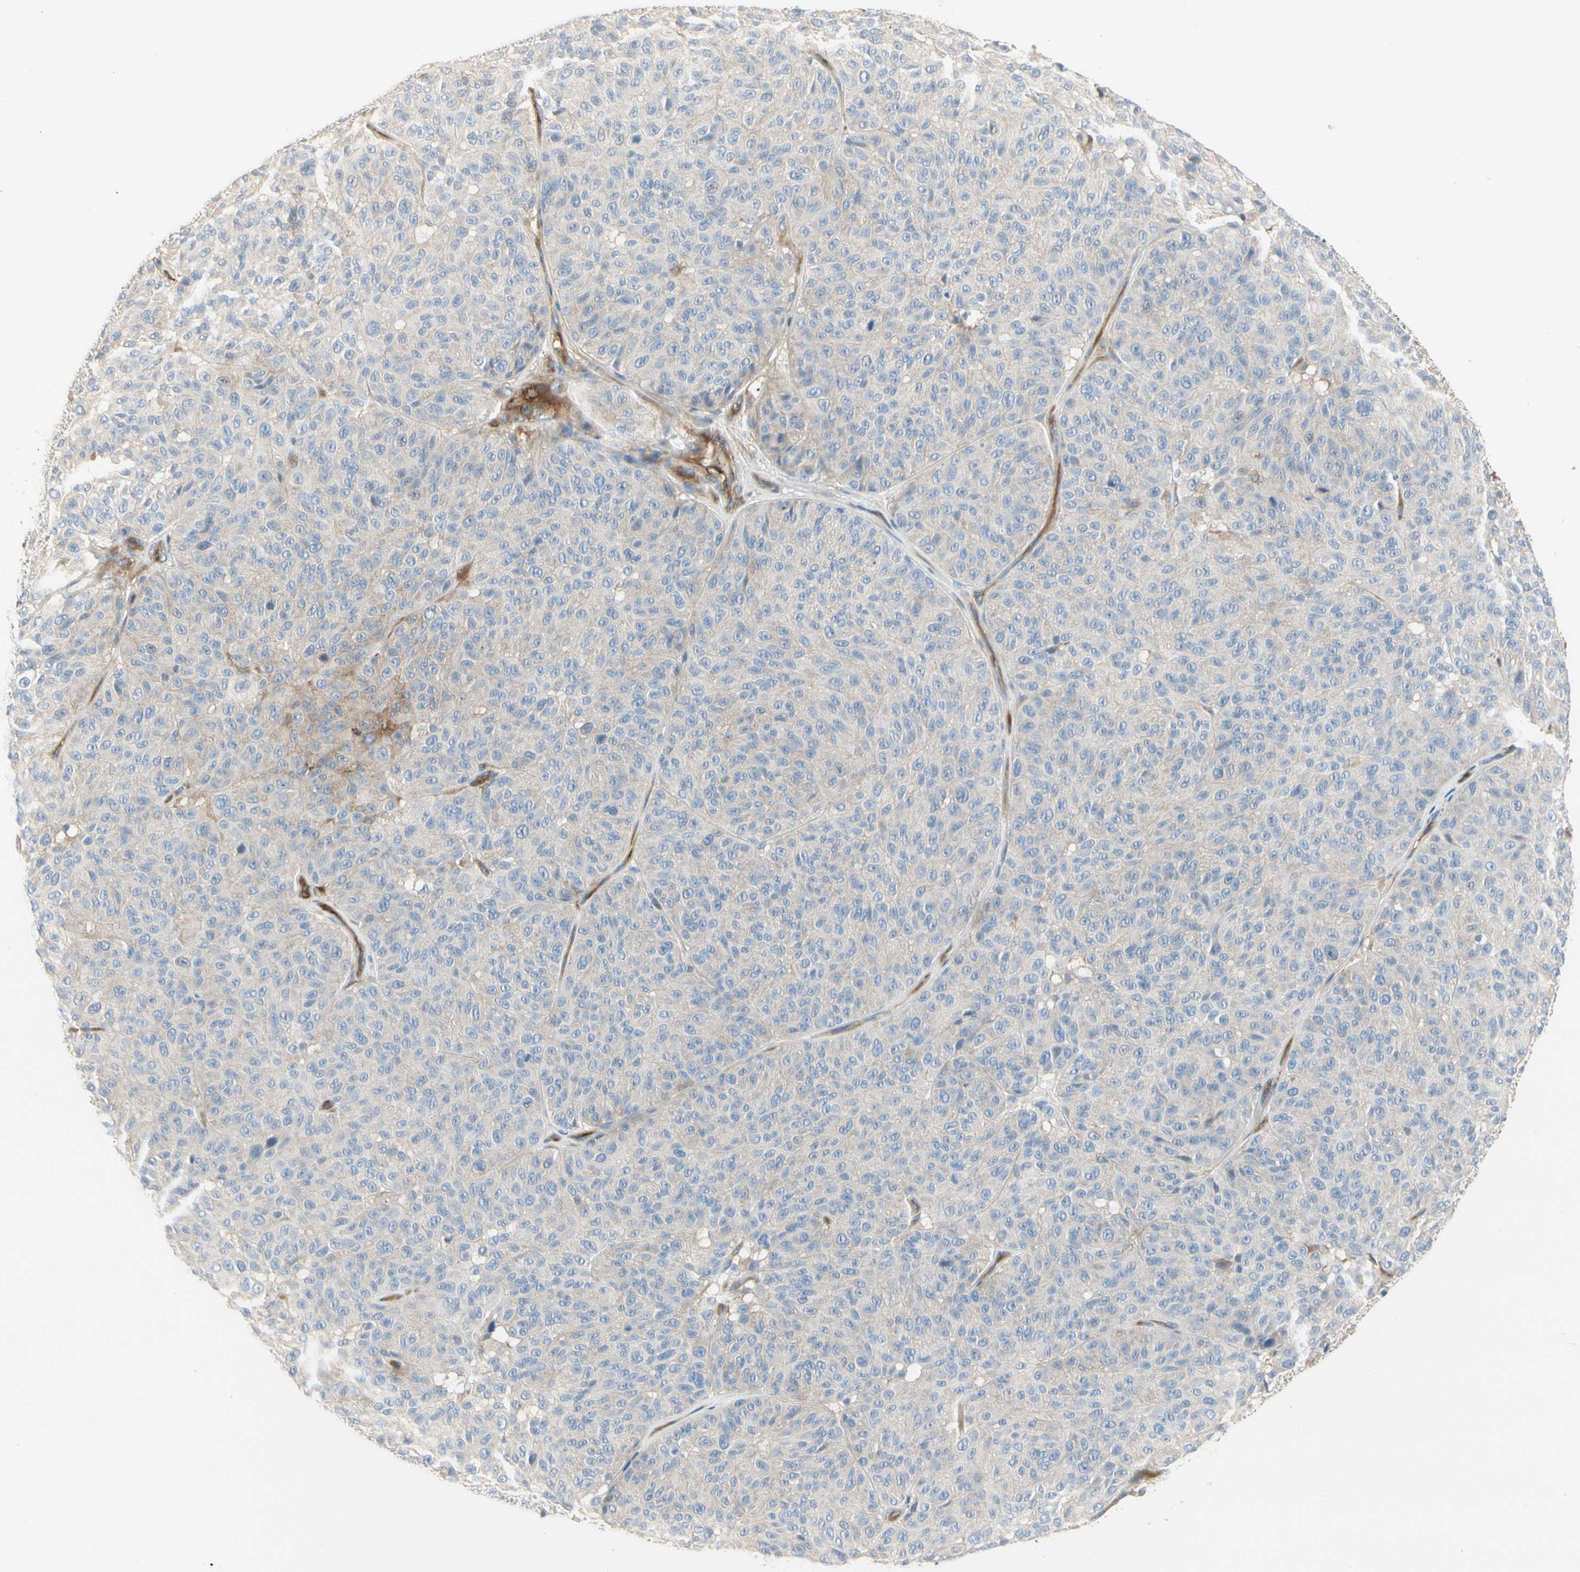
{"staining": {"intensity": "weak", "quantity": "25%-75%", "location": "cytoplasmic/membranous"}, "tissue": "melanoma", "cell_type": "Tumor cells", "image_type": "cancer", "snomed": [{"axis": "morphology", "description": "Malignant melanoma, NOS"}, {"axis": "topography", "description": "Skin"}], "caption": "Tumor cells exhibit weak cytoplasmic/membranous expression in approximately 25%-75% of cells in malignant melanoma.", "gene": "NFKB2", "patient": {"sex": "female", "age": 46}}